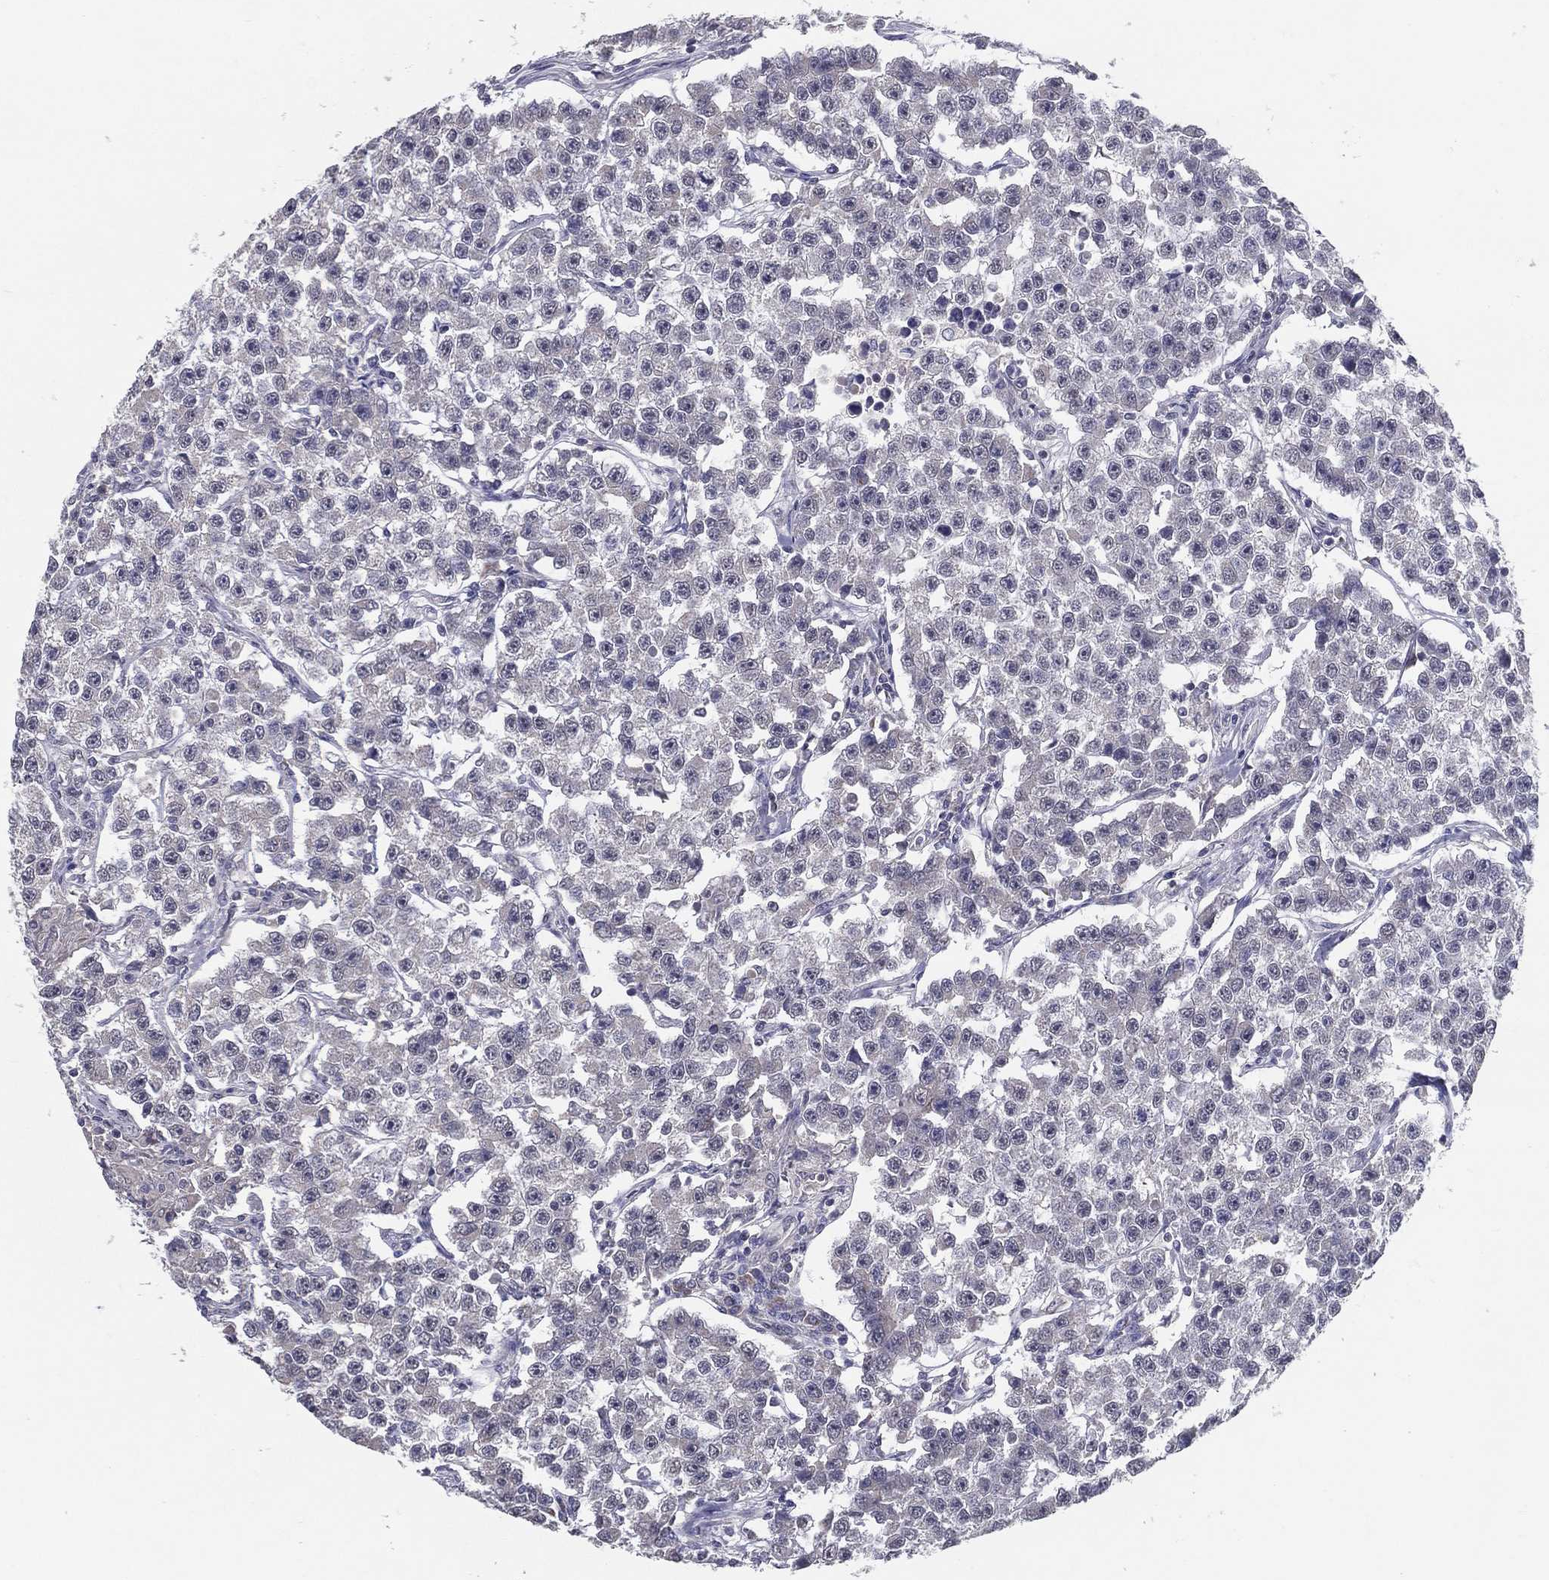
{"staining": {"intensity": "negative", "quantity": "none", "location": "none"}, "tissue": "testis cancer", "cell_type": "Tumor cells", "image_type": "cancer", "snomed": [{"axis": "morphology", "description": "Seminoma, NOS"}, {"axis": "topography", "description": "Testis"}], "caption": "This is an immunohistochemistry histopathology image of testis seminoma. There is no staining in tumor cells.", "gene": "PCSK1", "patient": {"sex": "male", "age": 59}}